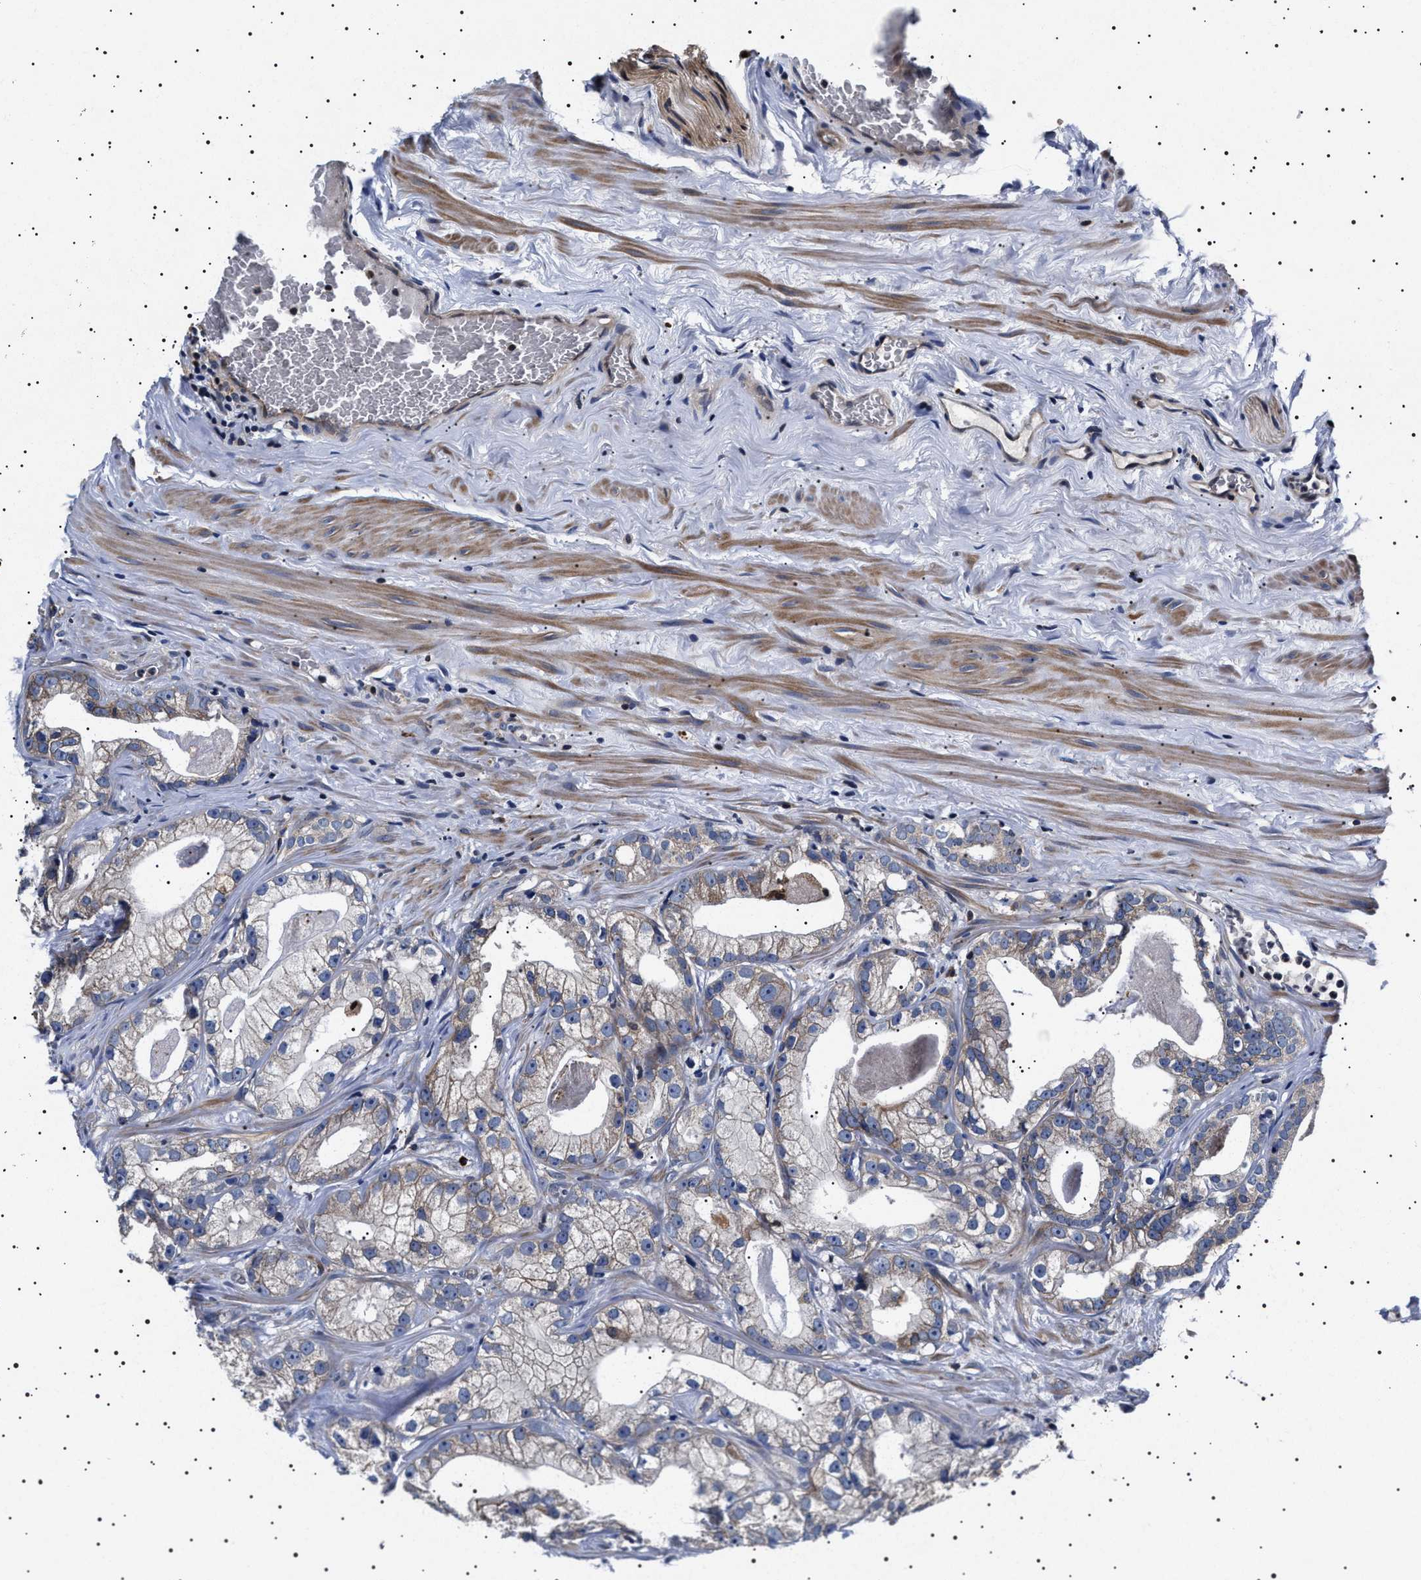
{"staining": {"intensity": "weak", "quantity": "<25%", "location": "cytoplasmic/membranous"}, "tissue": "prostate cancer", "cell_type": "Tumor cells", "image_type": "cancer", "snomed": [{"axis": "morphology", "description": "Adenocarcinoma, Low grade"}, {"axis": "topography", "description": "Prostate"}], "caption": "The micrograph shows no staining of tumor cells in adenocarcinoma (low-grade) (prostate).", "gene": "SLC4A7", "patient": {"sex": "male", "age": 59}}